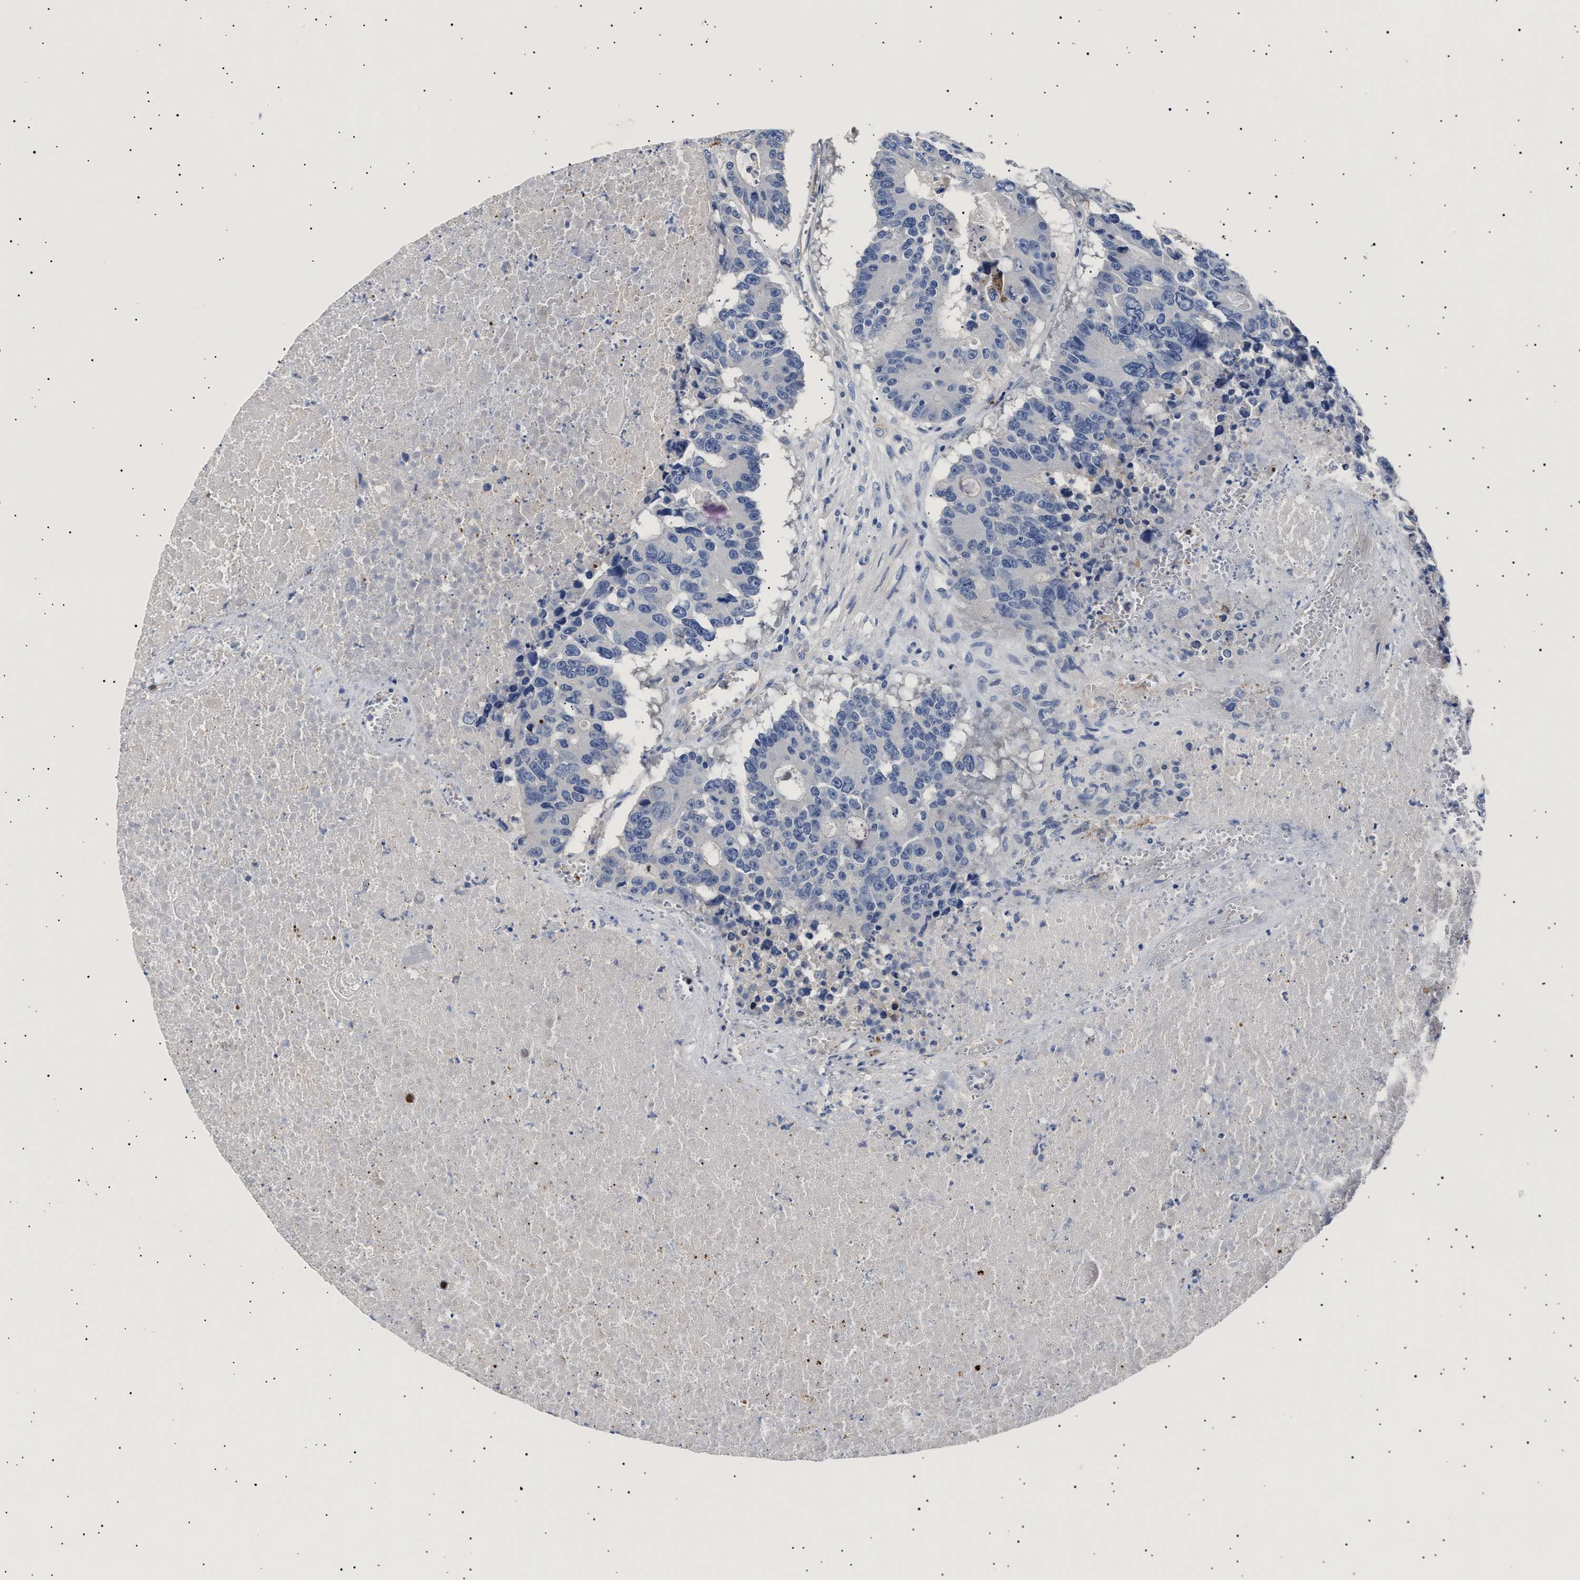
{"staining": {"intensity": "negative", "quantity": "none", "location": "none"}, "tissue": "colorectal cancer", "cell_type": "Tumor cells", "image_type": "cancer", "snomed": [{"axis": "morphology", "description": "Adenocarcinoma, NOS"}, {"axis": "topography", "description": "Colon"}], "caption": "The image reveals no staining of tumor cells in colorectal cancer.", "gene": "HEMGN", "patient": {"sex": "male", "age": 87}}